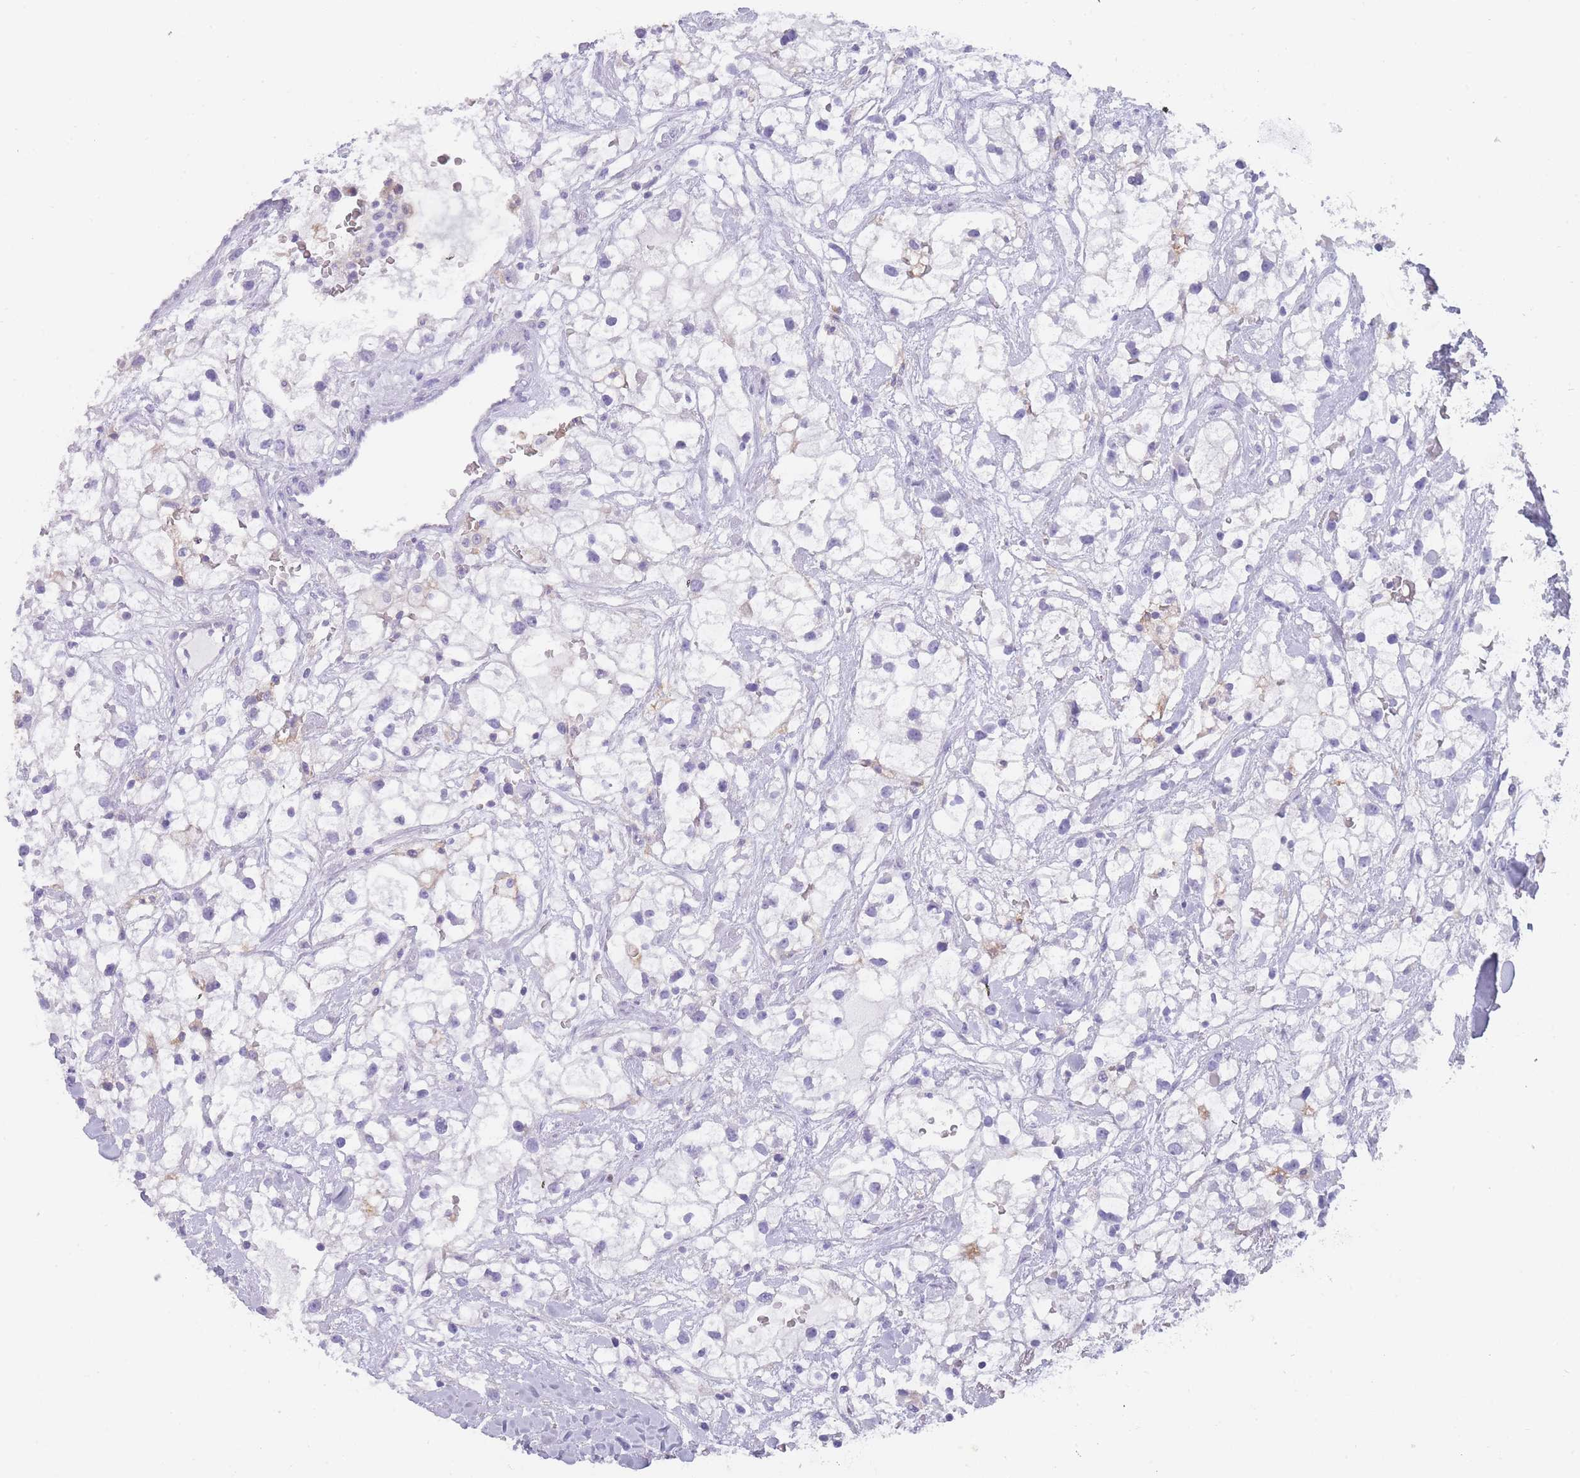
{"staining": {"intensity": "negative", "quantity": "none", "location": "none"}, "tissue": "renal cancer", "cell_type": "Tumor cells", "image_type": "cancer", "snomed": [{"axis": "morphology", "description": "Adenocarcinoma, NOS"}, {"axis": "topography", "description": "Kidney"}], "caption": "This is a photomicrograph of immunohistochemistry staining of renal cancer, which shows no positivity in tumor cells. (Brightfield microscopy of DAB immunohistochemistry at high magnification).", "gene": "CR1L", "patient": {"sex": "male", "age": 59}}